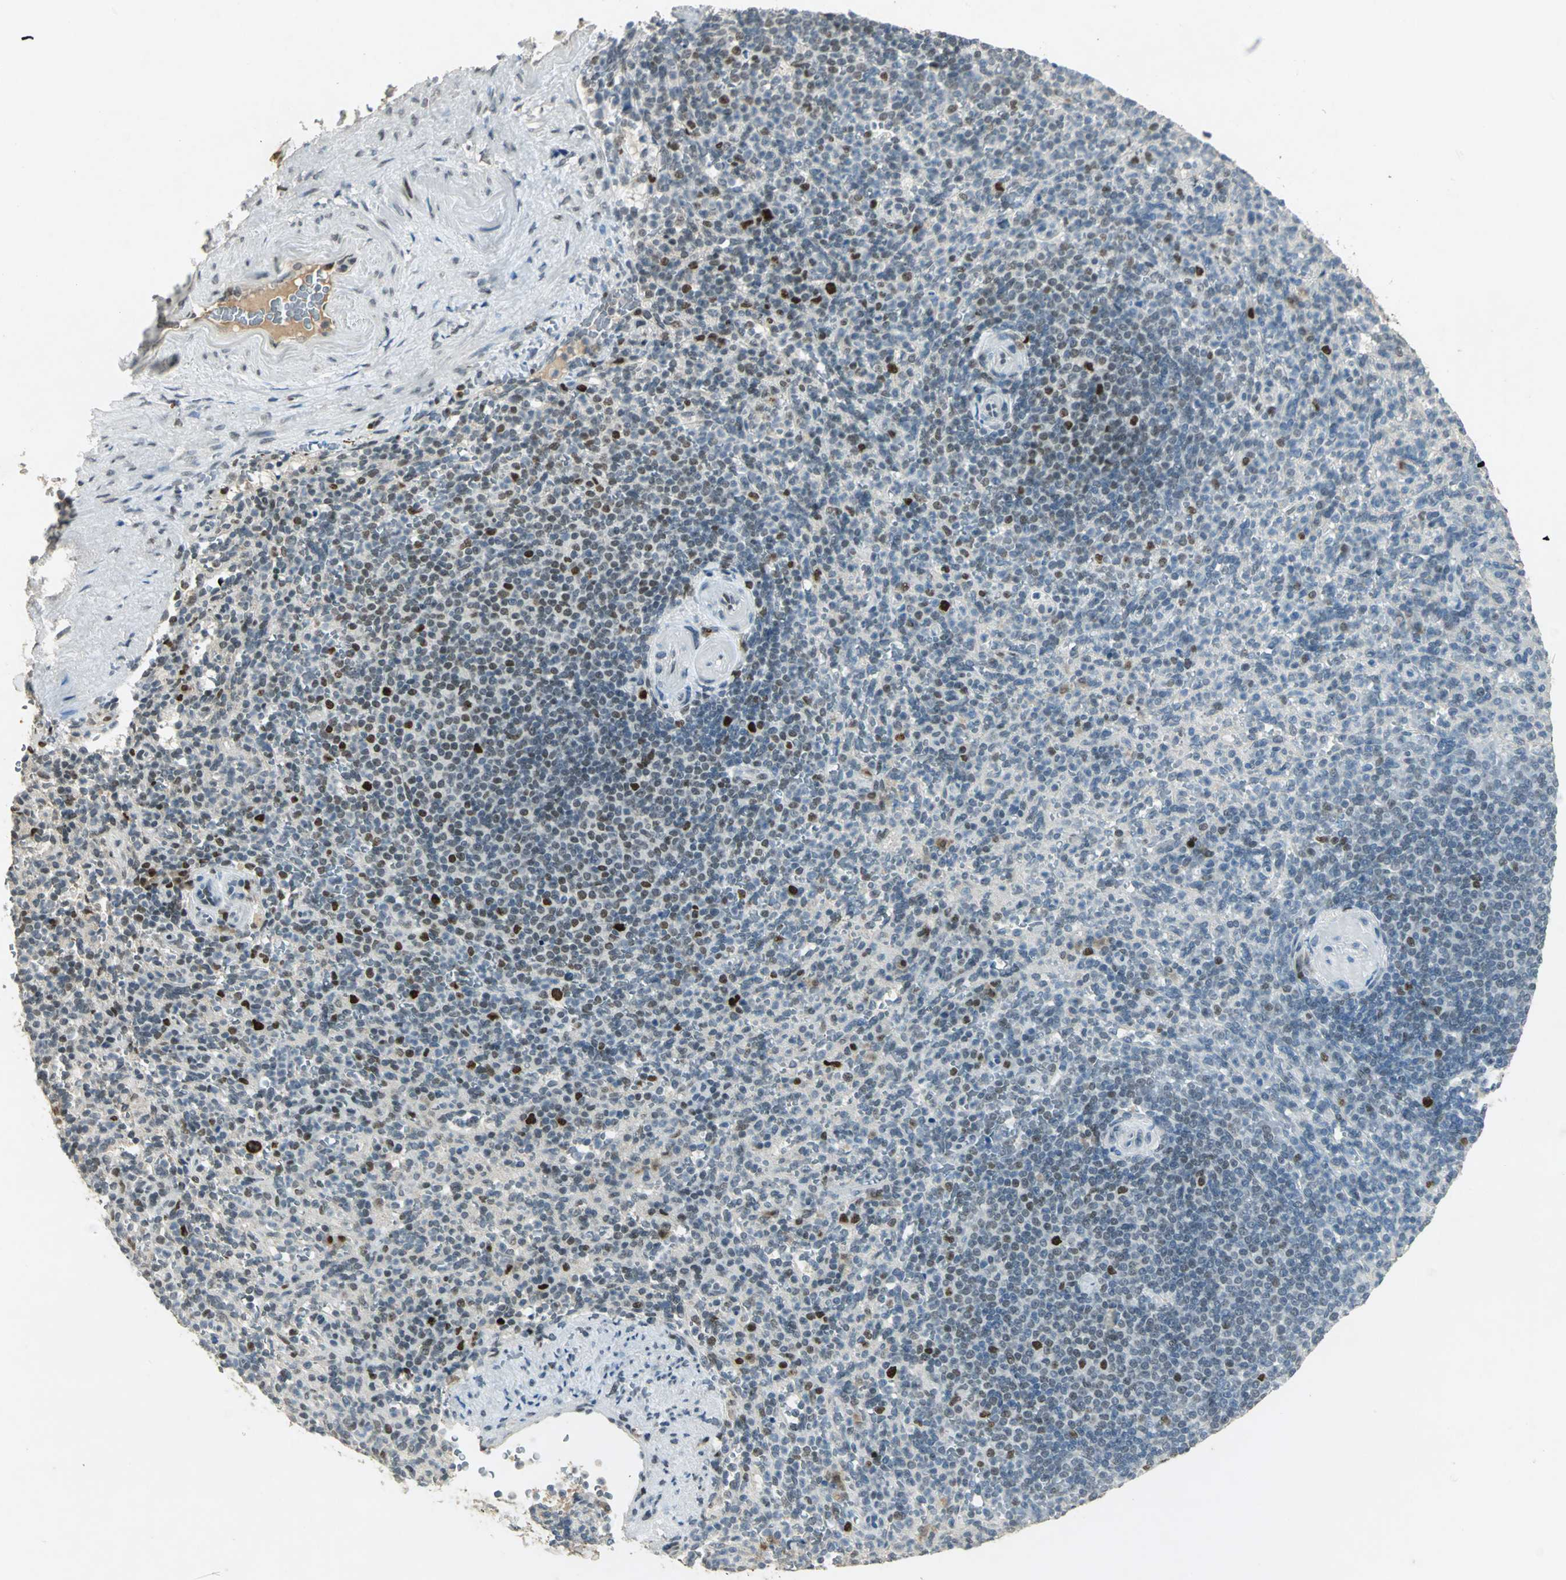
{"staining": {"intensity": "strong", "quantity": "<25%", "location": "nuclear"}, "tissue": "spleen", "cell_type": "Cells in red pulp", "image_type": "normal", "snomed": [{"axis": "morphology", "description": "Normal tissue, NOS"}, {"axis": "topography", "description": "Spleen"}], "caption": "Immunohistochemistry photomicrograph of normal human spleen stained for a protein (brown), which displays medium levels of strong nuclear staining in approximately <25% of cells in red pulp.", "gene": "AK6", "patient": {"sex": "female", "age": 74}}